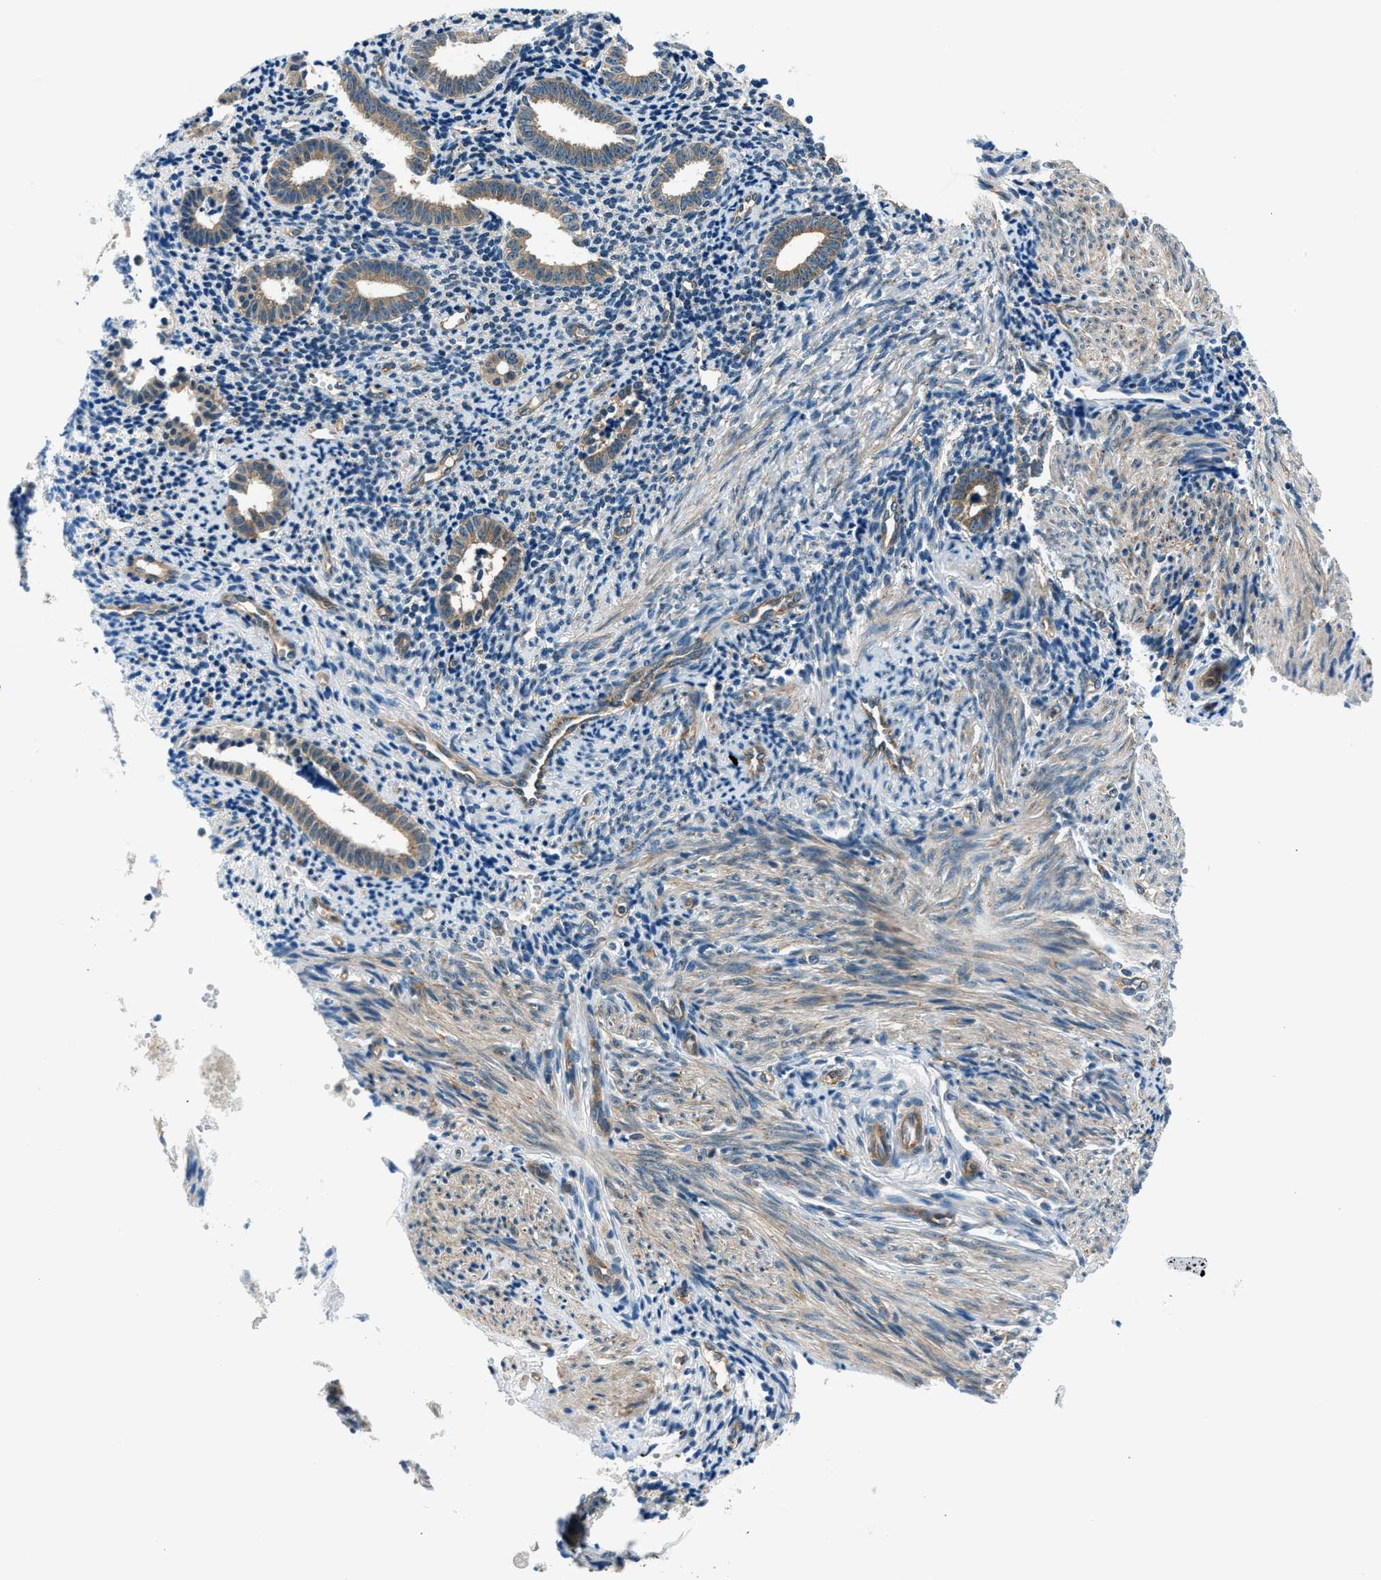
{"staining": {"intensity": "negative", "quantity": "none", "location": "none"}, "tissue": "endometrium", "cell_type": "Cells in endometrial stroma", "image_type": "normal", "snomed": [{"axis": "morphology", "description": "Normal tissue, NOS"}, {"axis": "topography", "description": "Endometrium"}], "caption": "The IHC histopathology image has no significant staining in cells in endometrial stroma of endometrium. The staining is performed using DAB (3,3'-diaminobenzidine) brown chromogen with nuclei counter-stained in using hematoxylin.", "gene": "SLC19A2", "patient": {"sex": "female", "age": 50}}